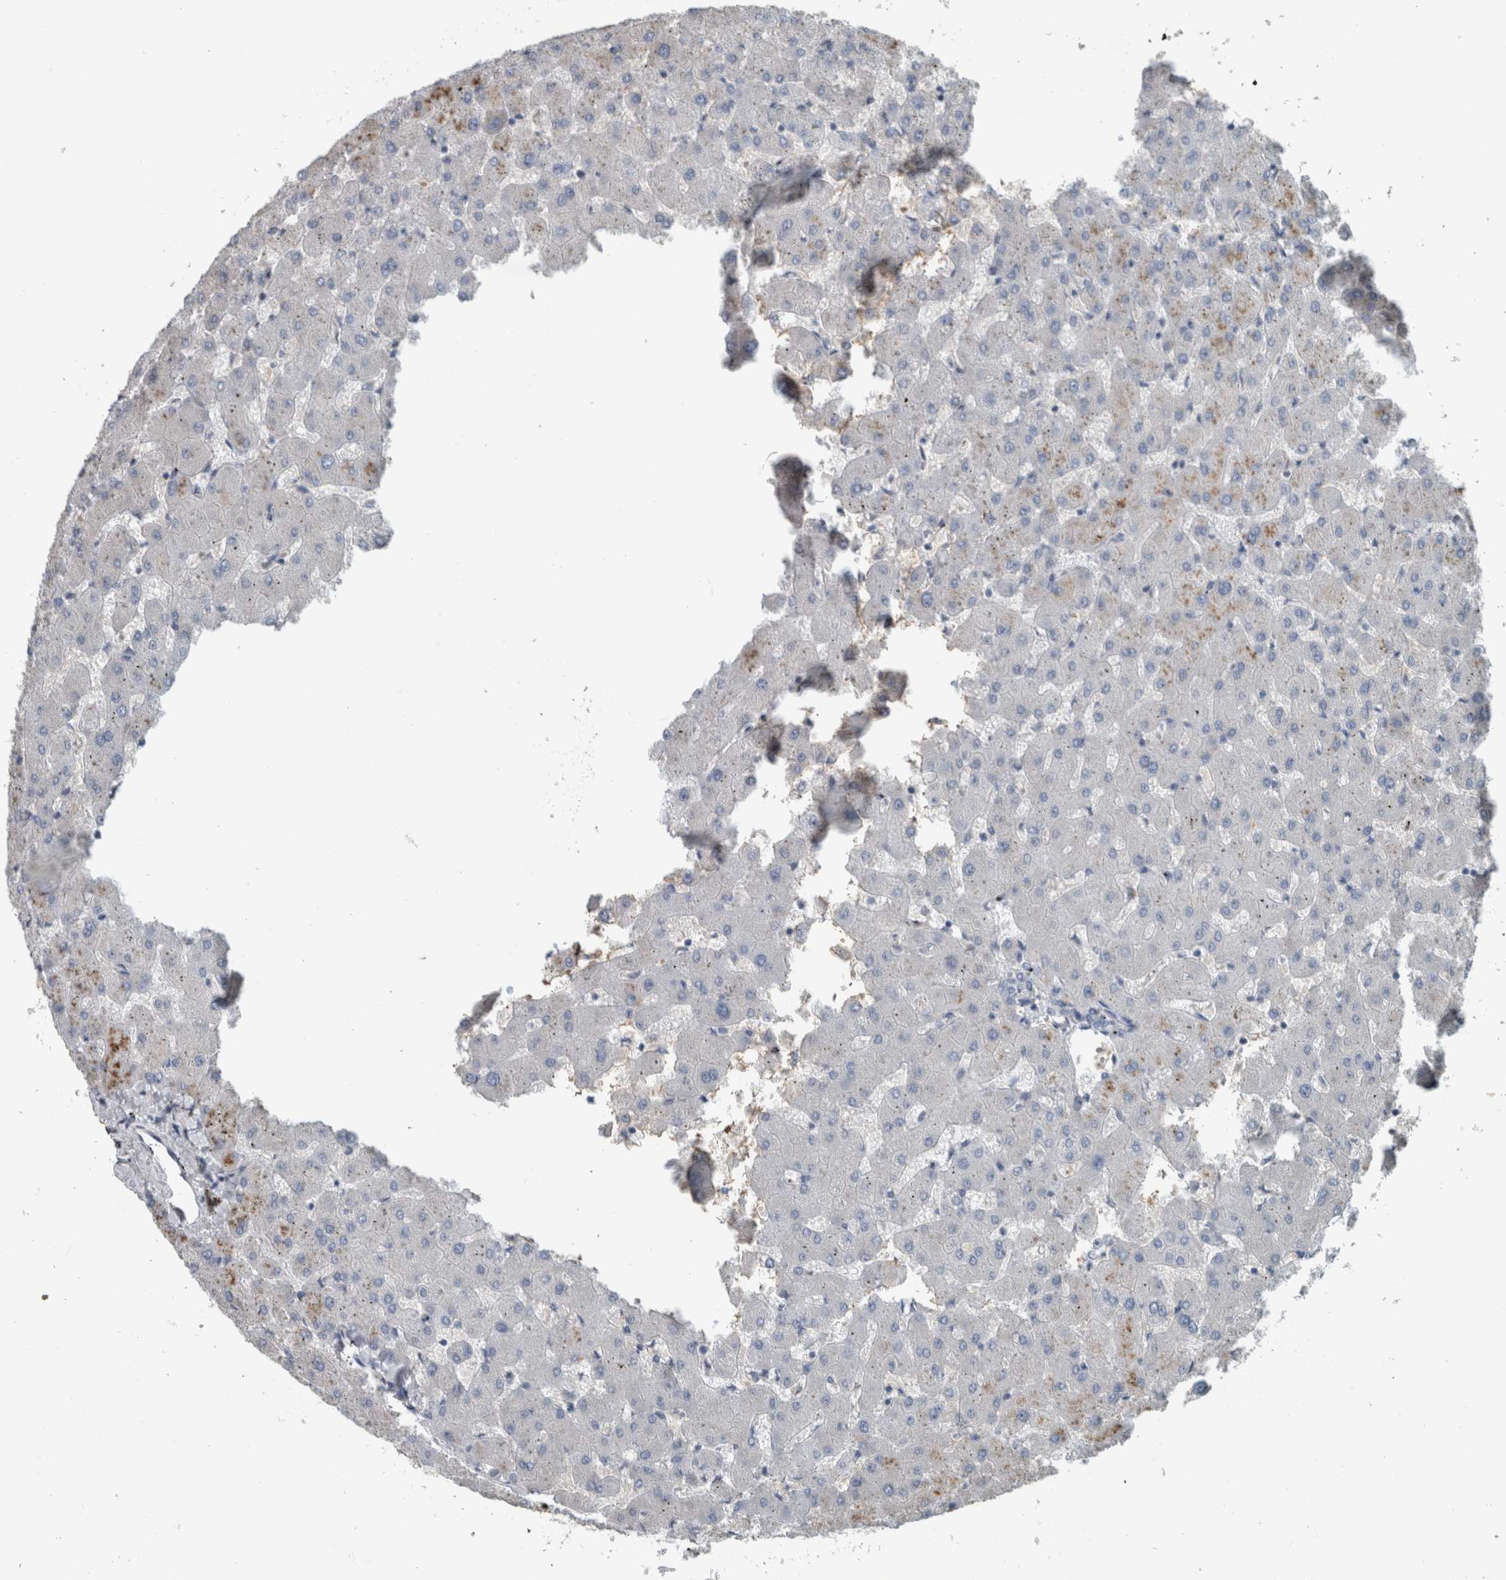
{"staining": {"intensity": "negative", "quantity": "none", "location": "none"}, "tissue": "liver", "cell_type": "Cholangiocytes", "image_type": "normal", "snomed": [{"axis": "morphology", "description": "Normal tissue, NOS"}, {"axis": "topography", "description": "Liver"}], "caption": "A histopathology image of liver stained for a protein exhibits no brown staining in cholangiocytes.", "gene": "SH3GL2", "patient": {"sex": "female", "age": 63}}